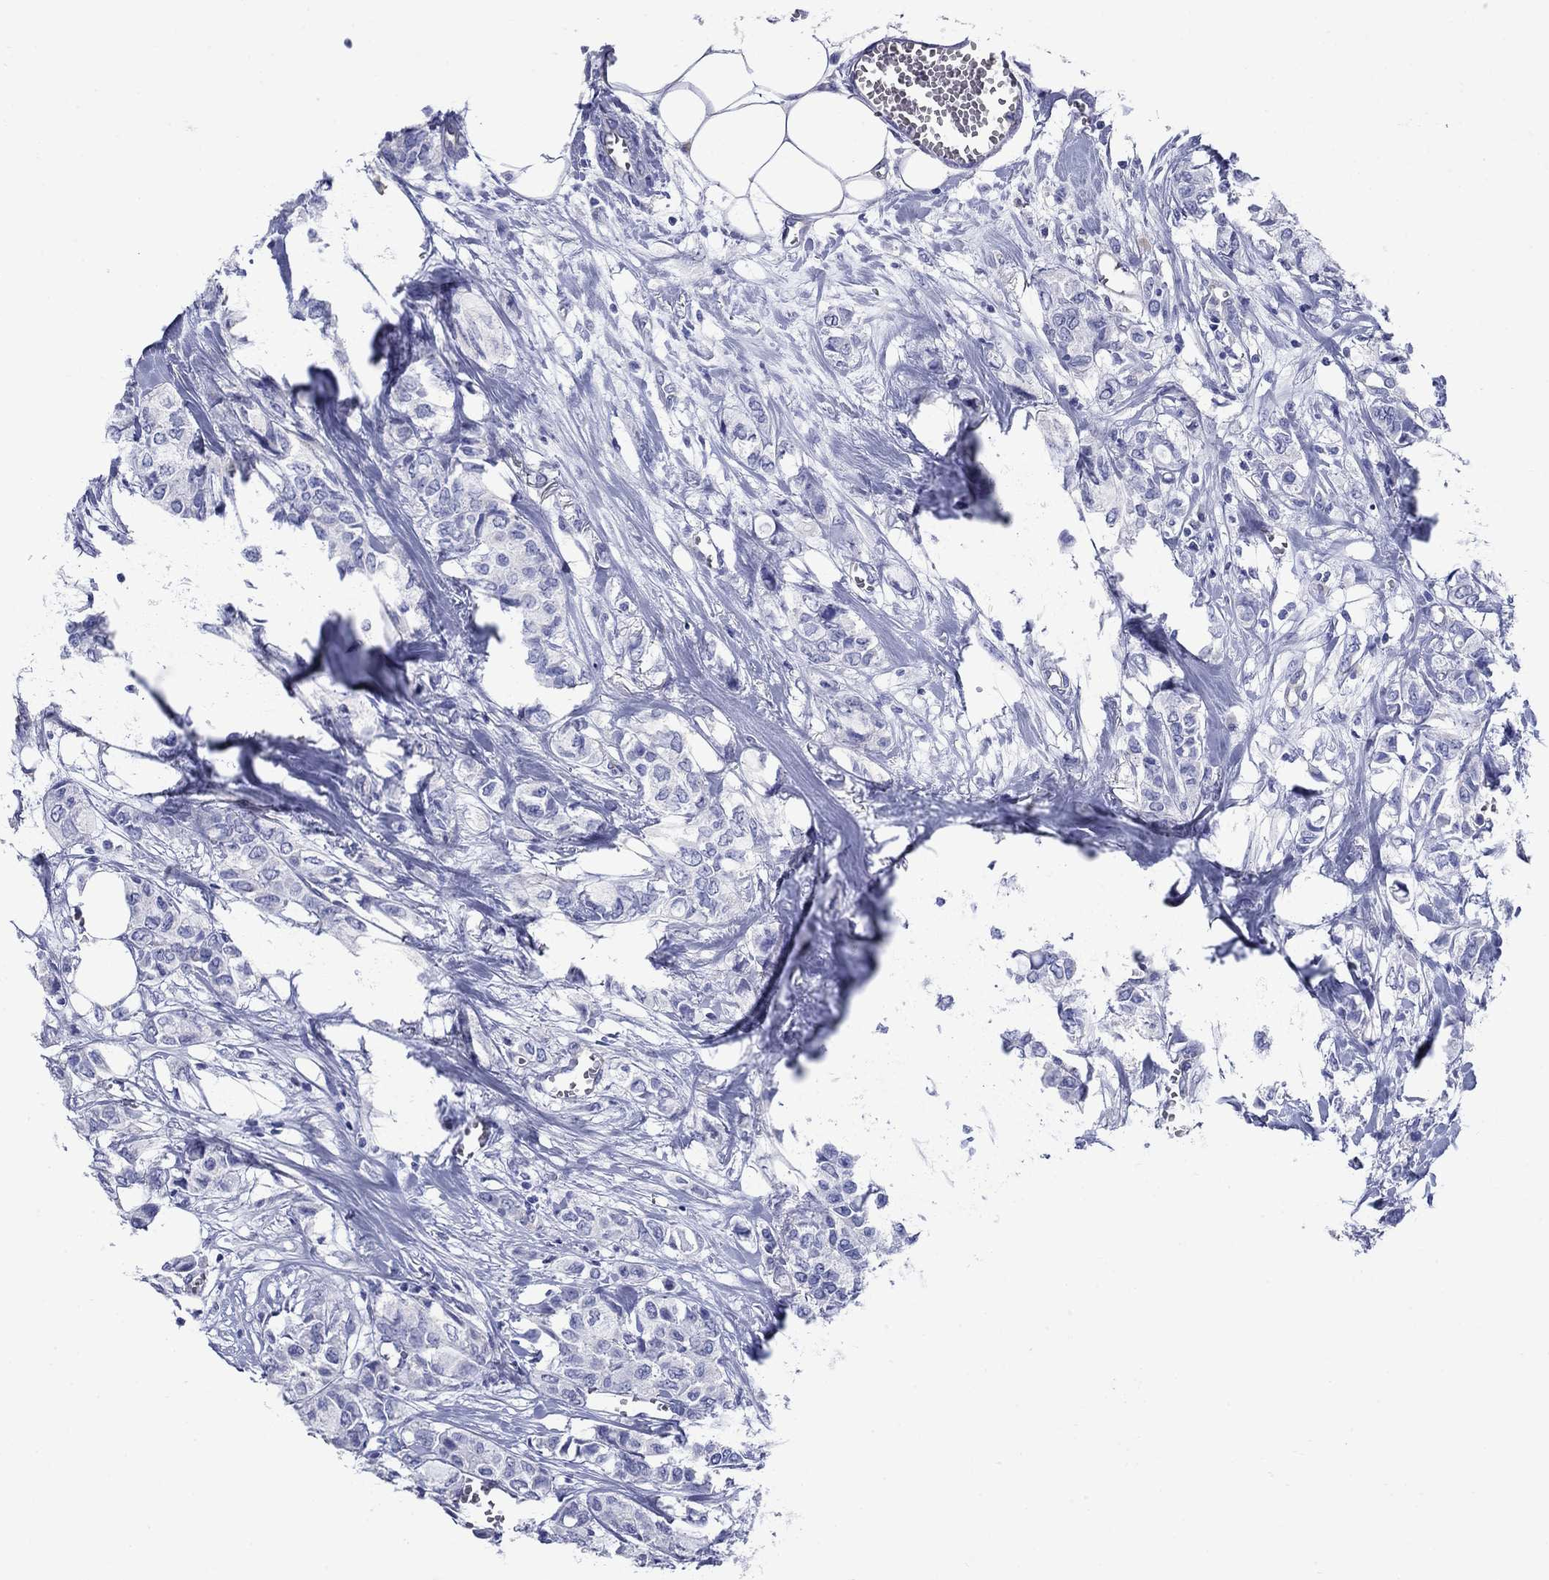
{"staining": {"intensity": "negative", "quantity": "none", "location": "none"}, "tissue": "breast cancer", "cell_type": "Tumor cells", "image_type": "cancer", "snomed": [{"axis": "morphology", "description": "Duct carcinoma"}, {"axis": "topography", "description": "Breast"}], "caption": "Protein analysis of breast cancer exhibits no significant staining in tumor cells.", "gene": "SMCP", "patient": {"sex": "female", "age": 85}}